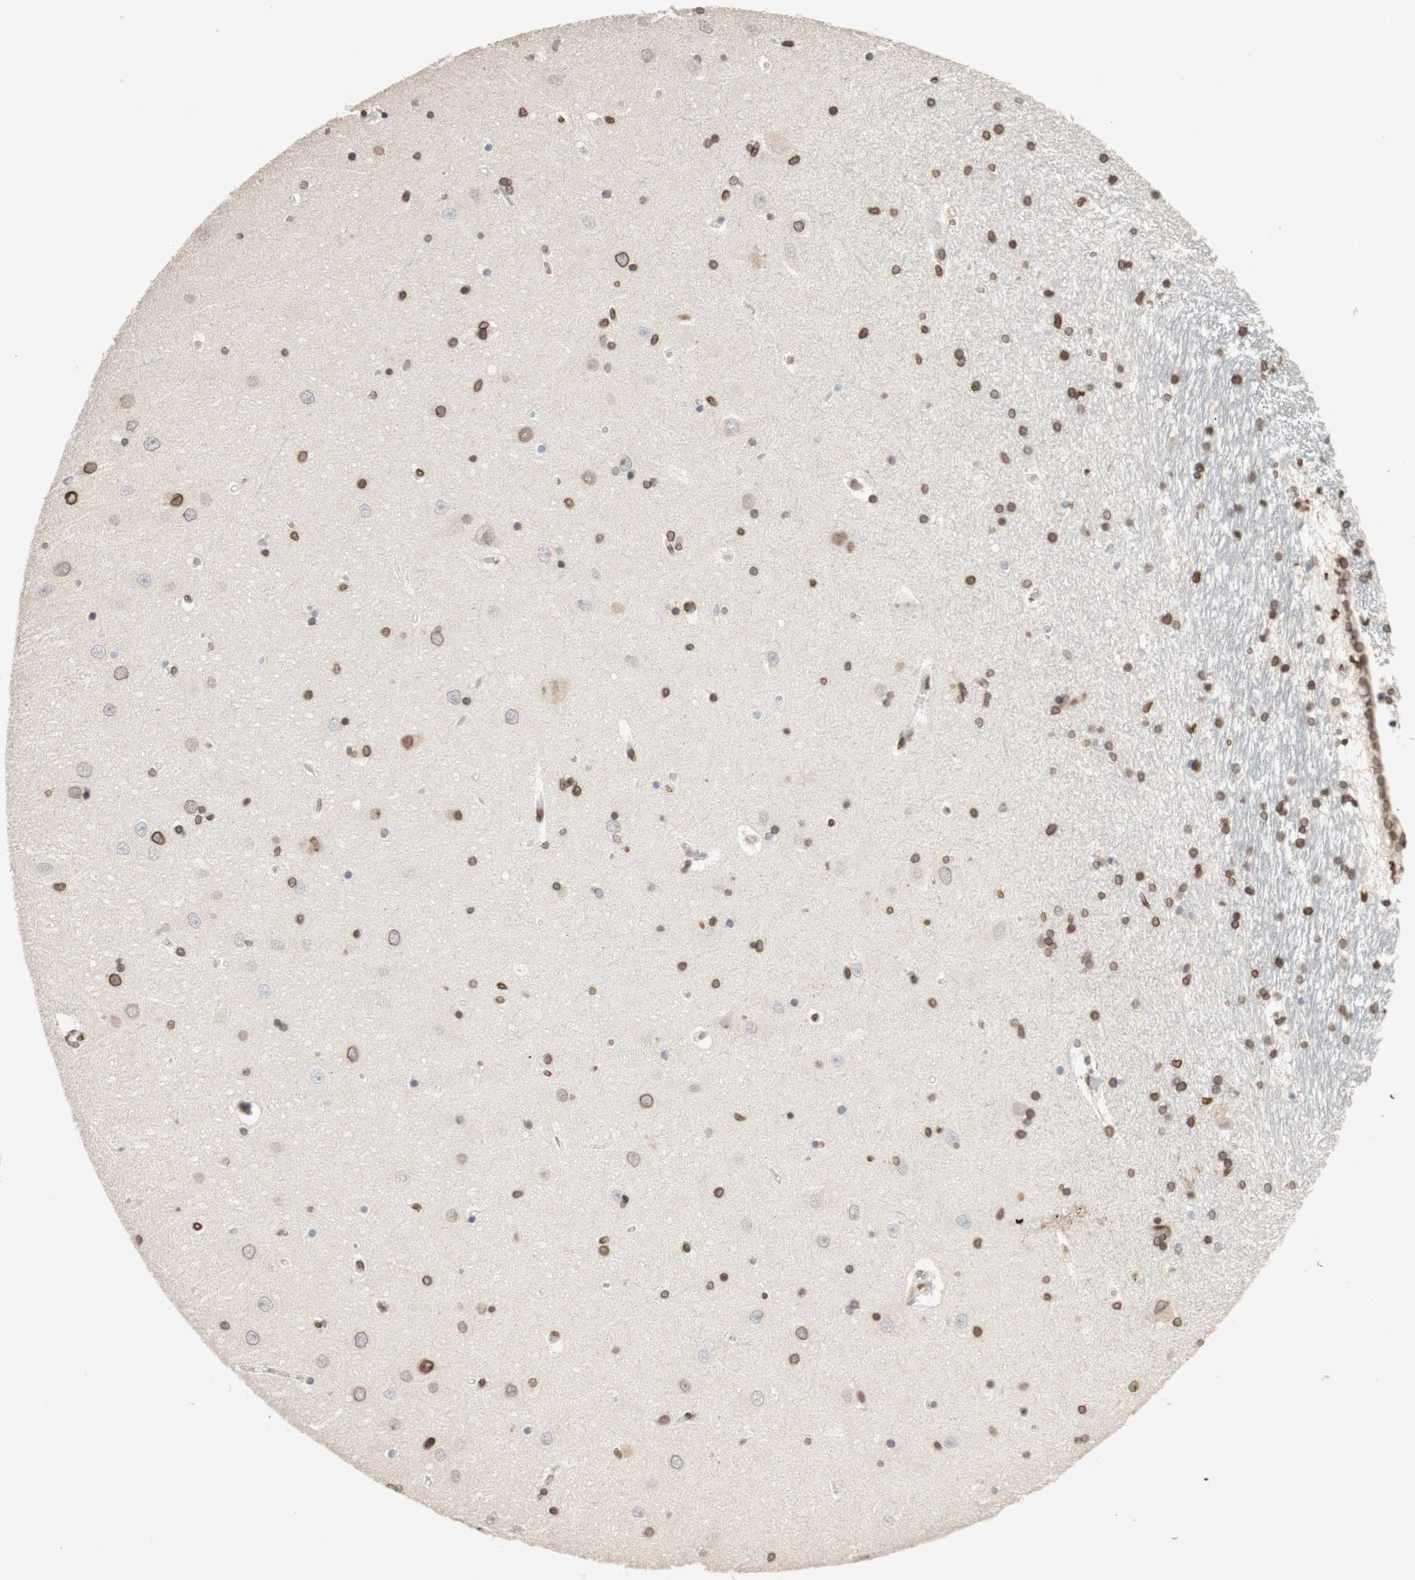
{"staining": {"intensity": "moderate", "quantity": ">75%", "location": "nuclear"}, "tissue": "hippocampus", "cell_type": "Glial cells", "image_type": "normal", "snomed": [{"axis": "morphology", "description": "Normal tissue, NOS"}, {"axis": "topography", "description": "Hippocampus"}], "caption": "The histopathology image shows a brown stain indicating the presence of a protein in the nuclear of glial cells in hippocampus.", "gene": "TMPO", "patient": {"sex": "female", "age": 54}}